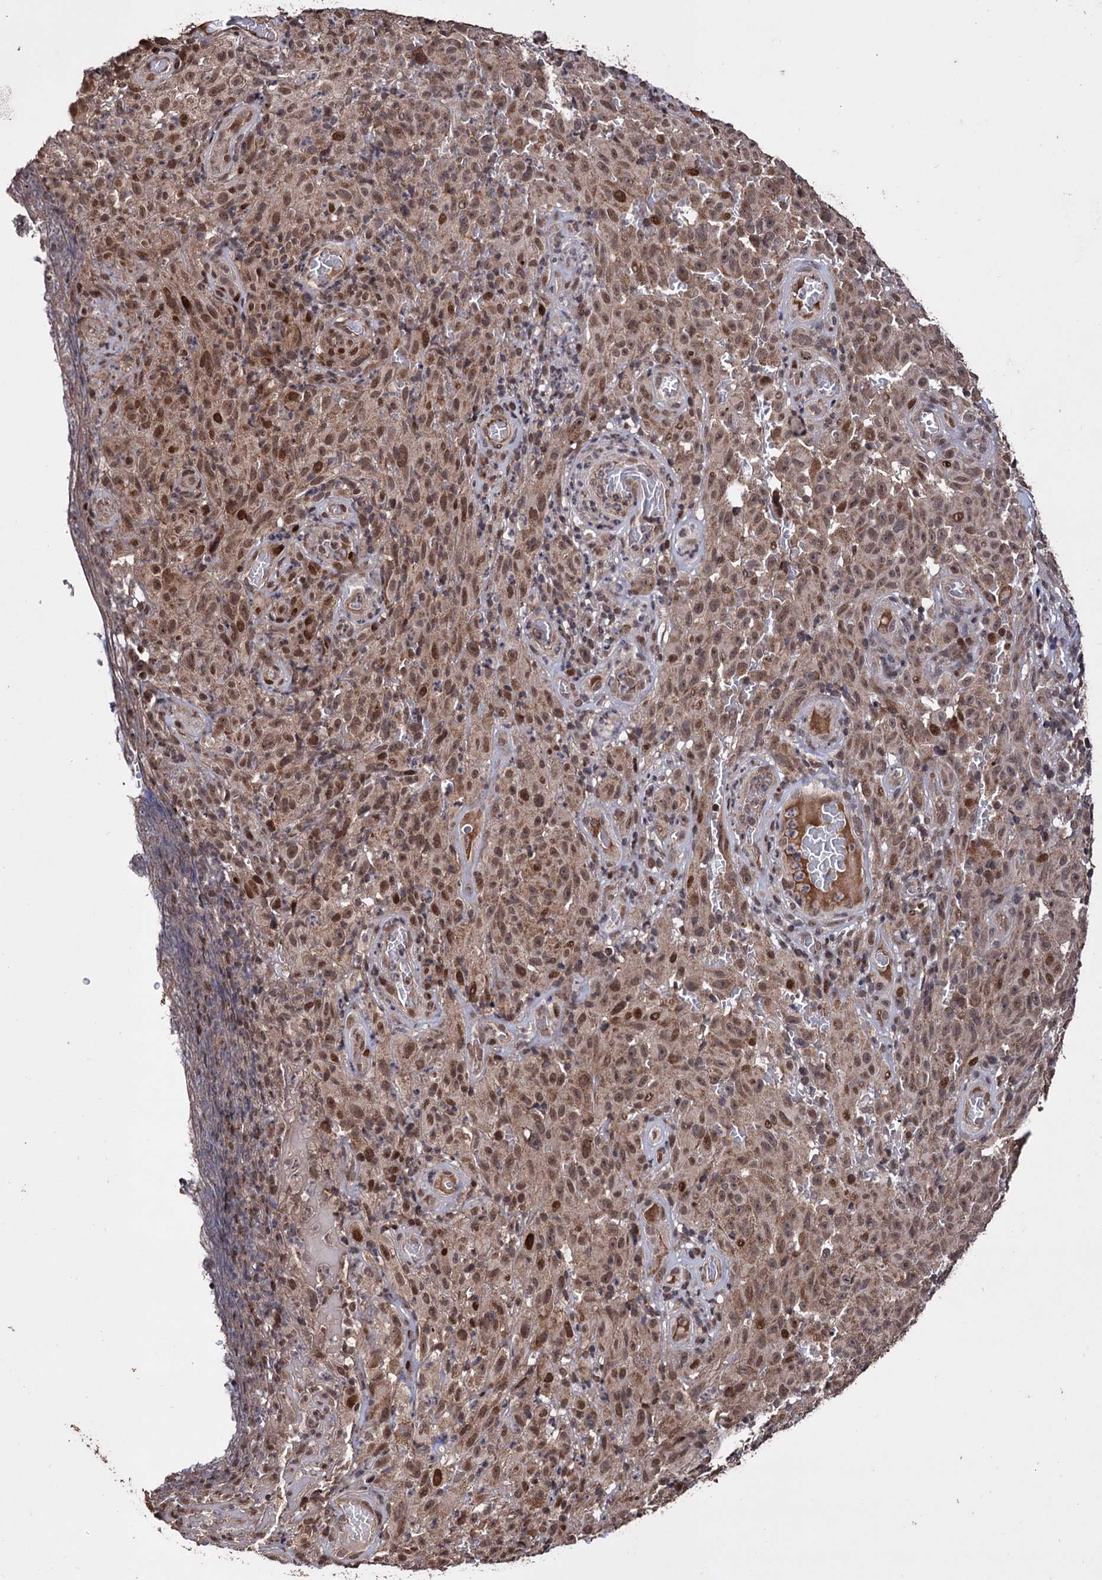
{"staining": {"intensity": "moderate", "quantity": ">75%", "location": "cytoplasmic/membranous,nuclear"}, "tissue": "melanoma", "cell_type": "Tumor cells", "image_type": "cancer", "snomed": [{"axis": "morphology", "description": "Malignant melanoma, NOS"}, {"axis": "topography", "description": "Skin"}], "caption": "Approximately >75% of tumor cells in malignant melanoma reveal moderate cytoplasmic/membranous and nuclear protein expression as visualized by brown immunohistochemical staining.", "gene": "KLF5", "patient": {"sex": "female", "age": 82}}